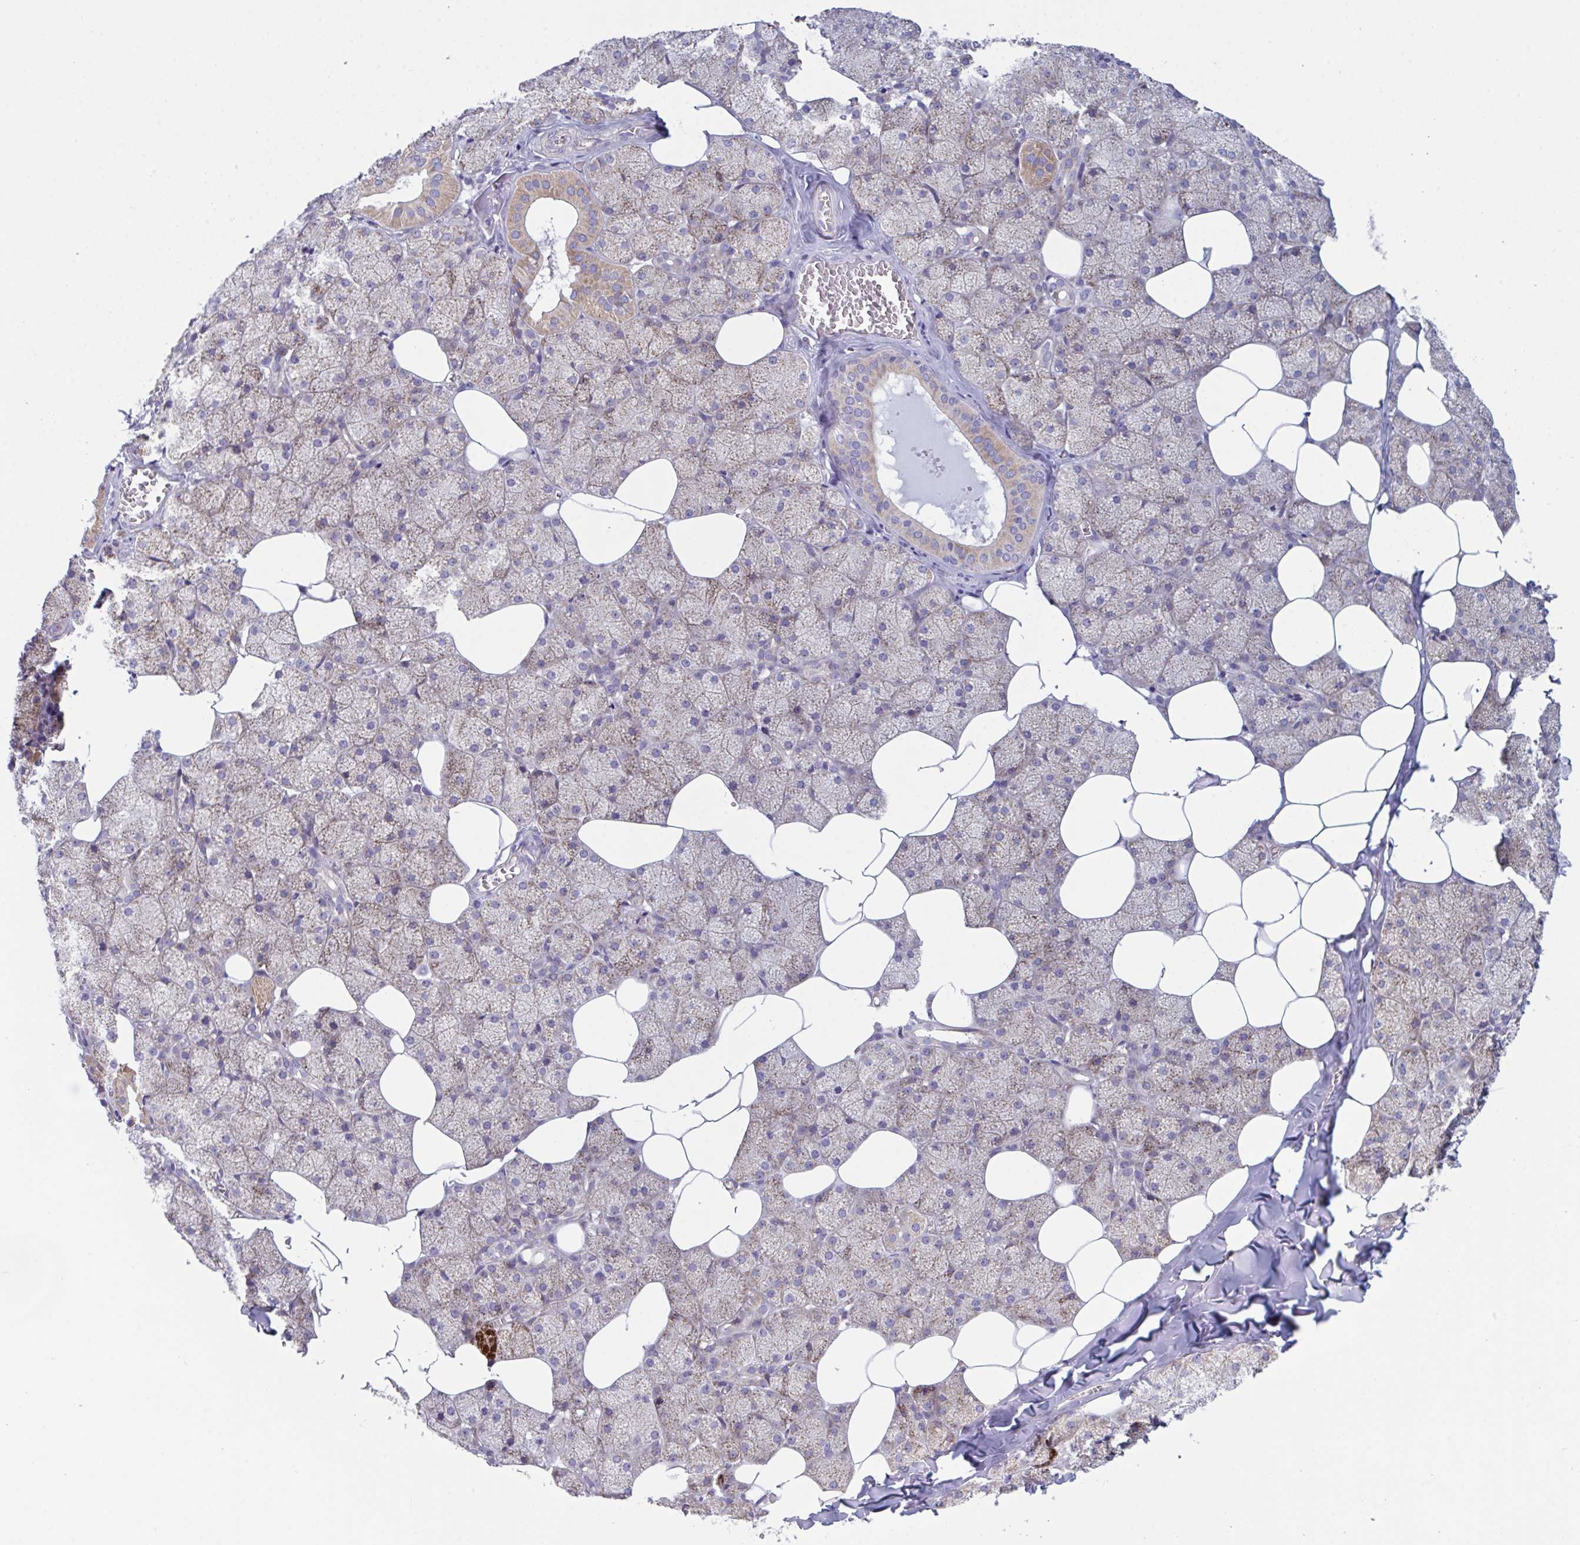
{"staining": {"intensity": "moderate", "quantity": "25%-75%", "location": "cytoplasmic/membranous"}, "tissue": "salivary gland", "cell_type": "Glandular cells", "image_type": "normal", "snomed": [{"axis": "morphology", "description": "Normal tissue, NOS"}, {"axis": "topography", "description": "Salivary gland"}, {"axis": "topography", "description": "Peripheral nerve tissue"}], "caption": "Salivary gland was stained to show a protein in brown. There is medium levels of moderate cytoplasmic/membranous expression in approximately 25%-75% of glandular cells. The protein of interest is stained brown, and the nuclei are stained in blue (DAB IHC with brightfield microscopy, high magnification).", "gene": "MRPS2", "patient": {"sex": "male", "age": 38}}